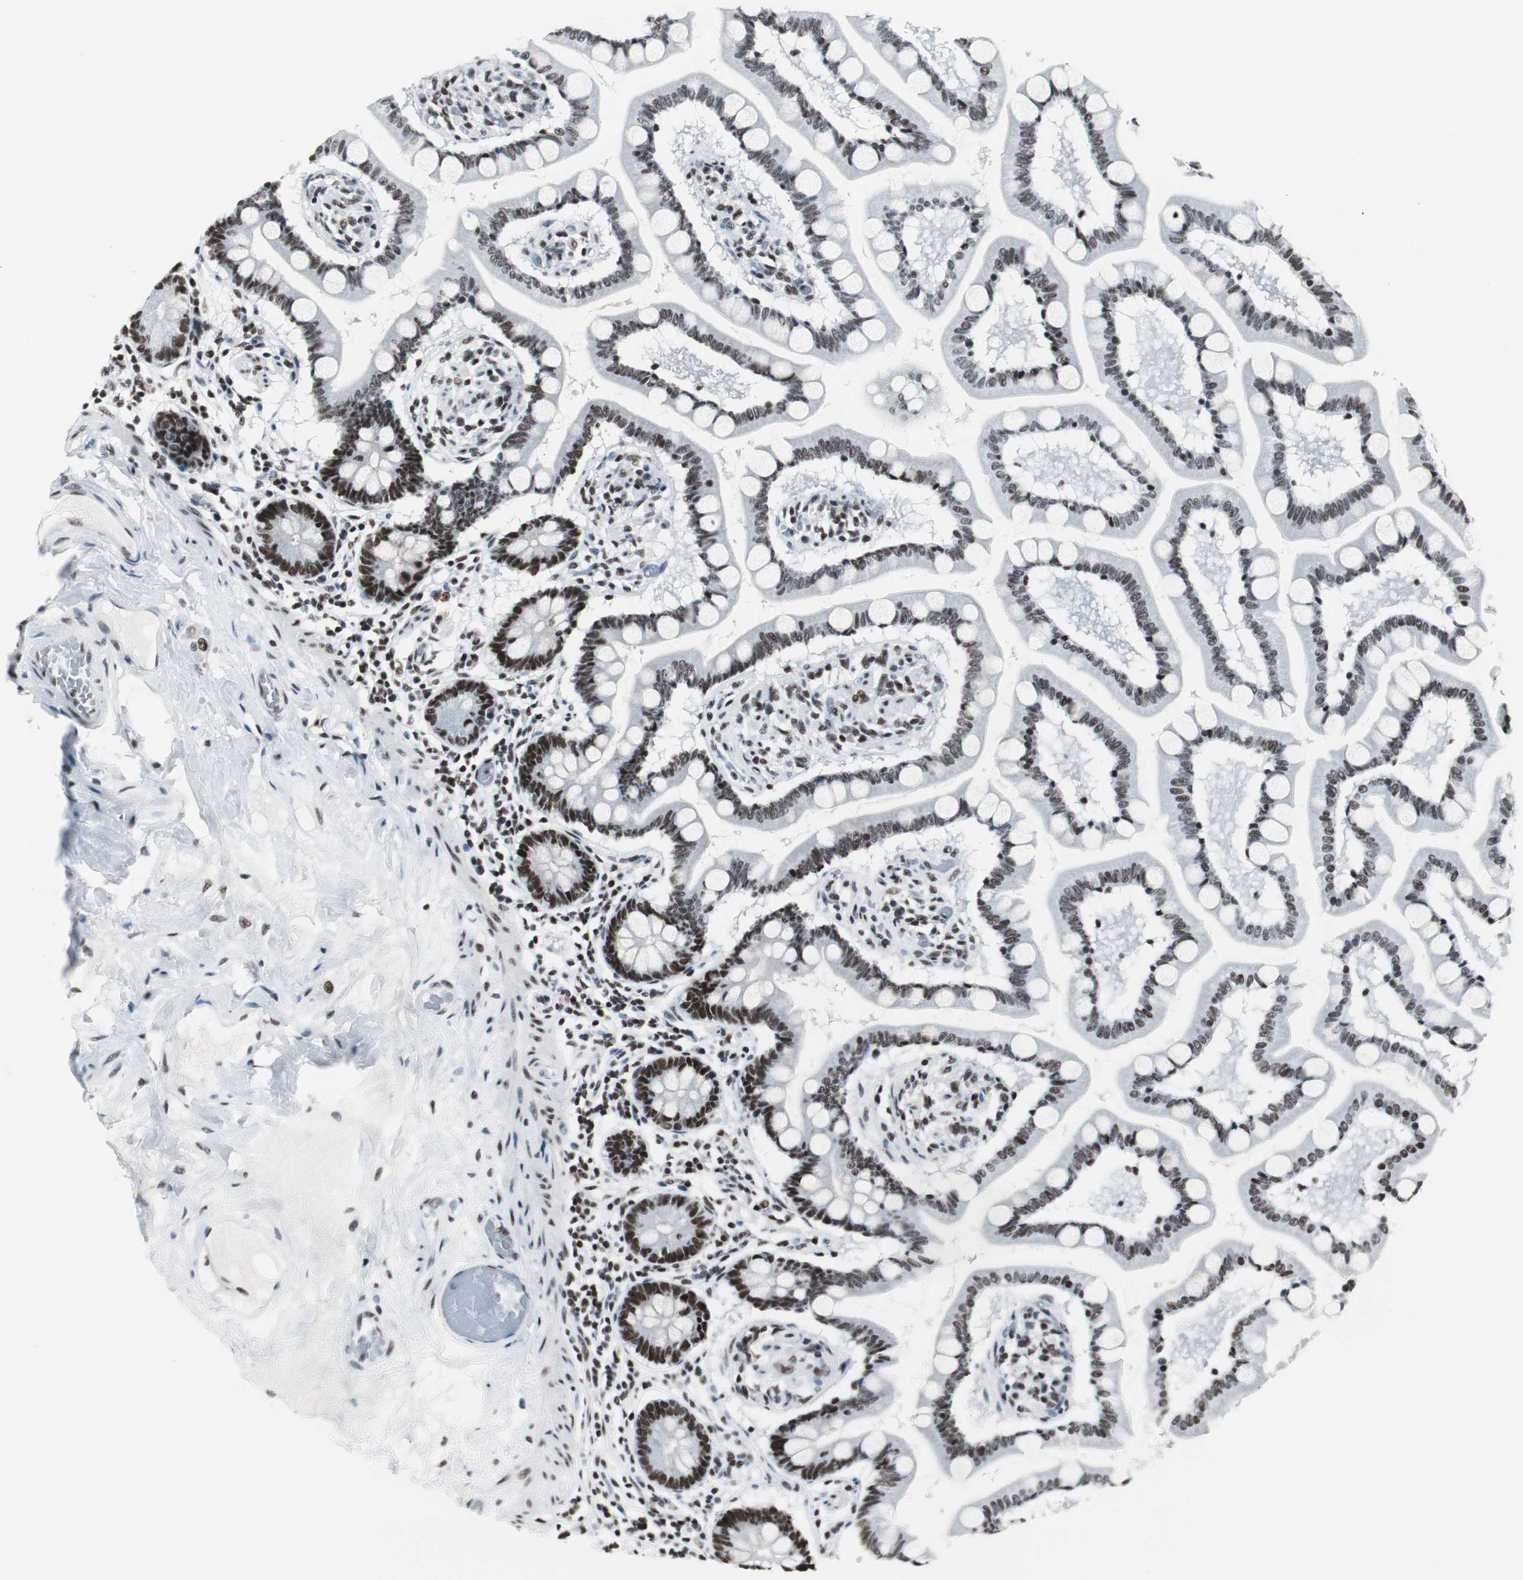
{"staining": {"intensity": "strong", "quantity": ">75%", "location": "nuclear"}, "tissue": "small intestine", "cell_type": "Glandular cells", "image_type": "normal", "snomed": [{"axis": "morphology", "description": "Normal tissue, NOS"}, {"axis": "topography", "description": "Small intestine"}], "caption": "Strong nuclear protein expression is present in approximately >75% of glandular cells in small intestine.", "gene": "XRCC1", "patient": {"sex": "male", "age": 41}}